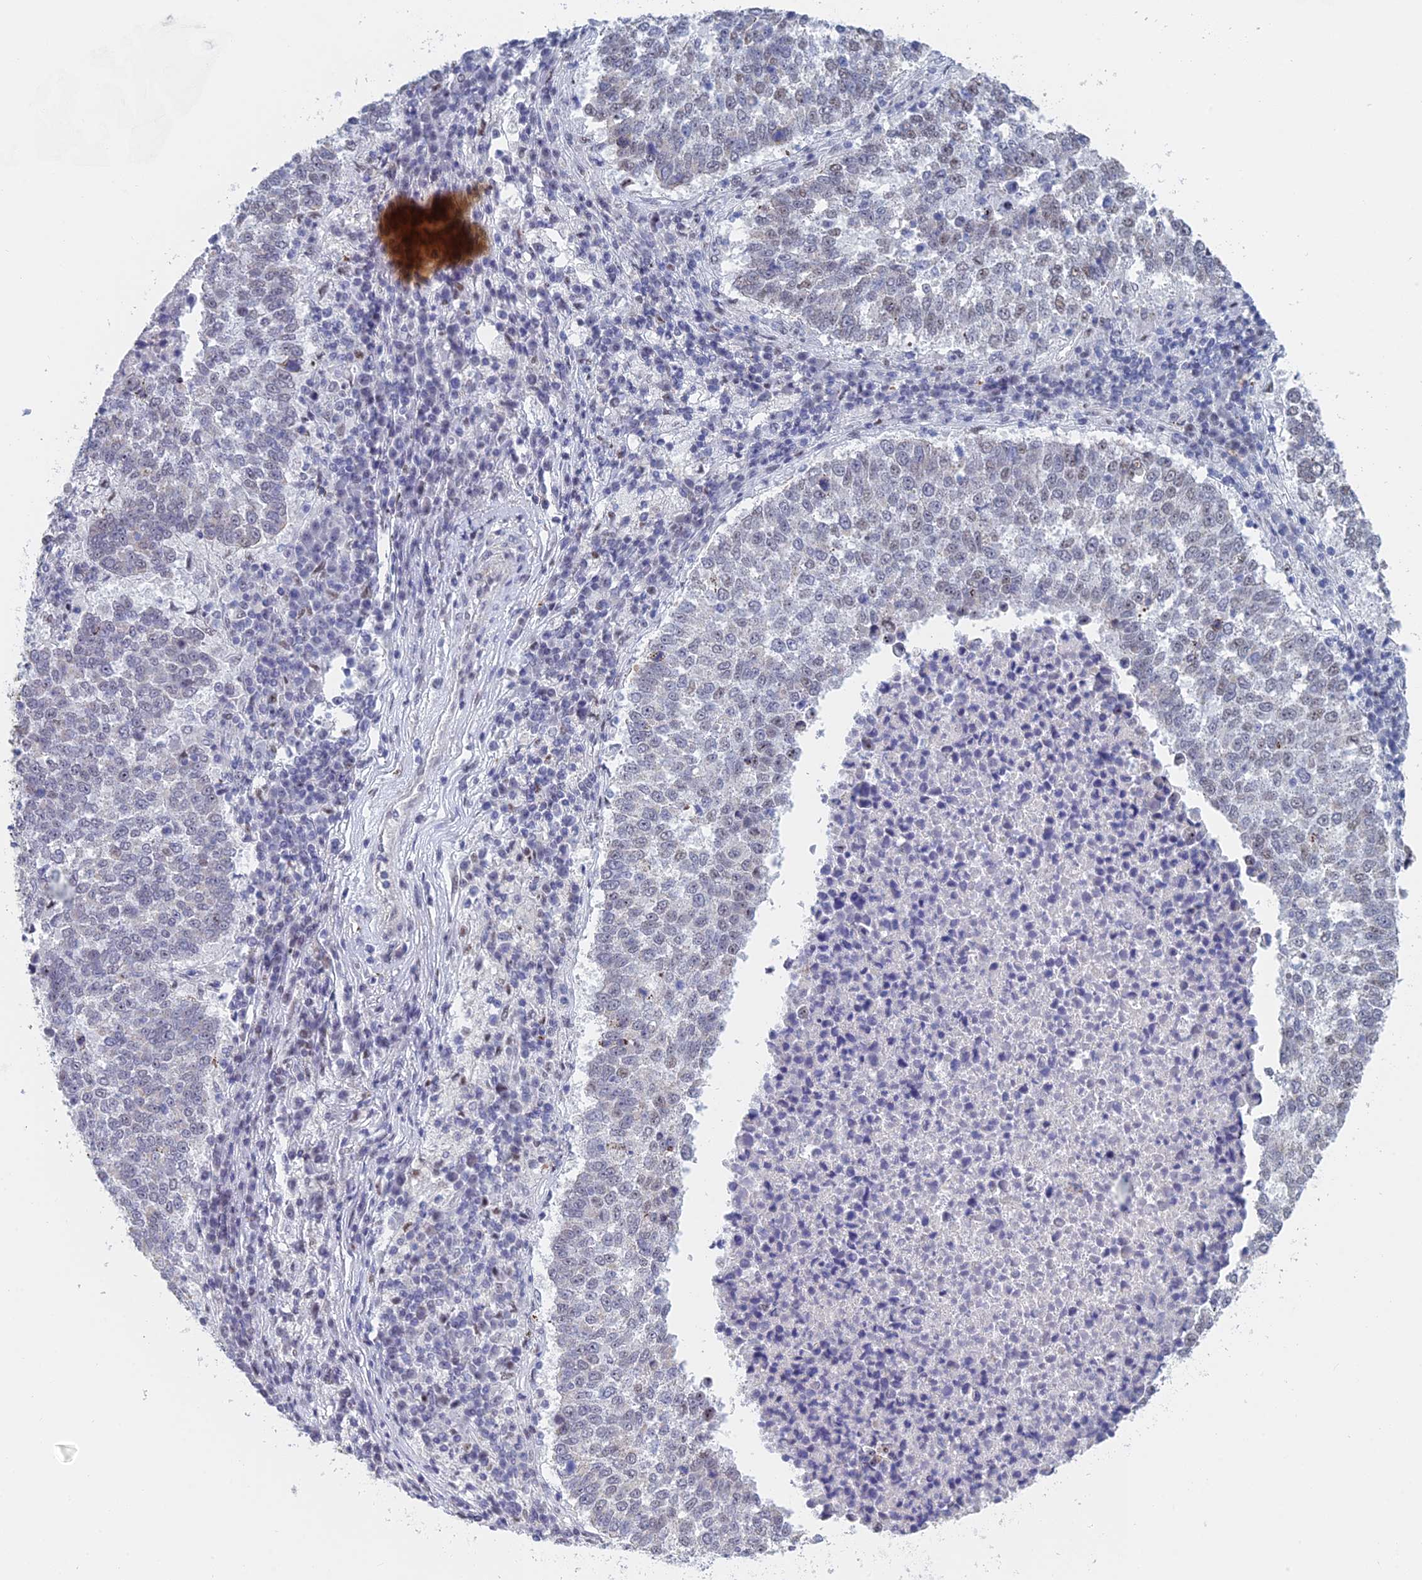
{"staining": {"intensity": "weak", "quantity": "25%-75%", "location": "nuclear"}, "tissue": "lung cancer", "cell_type": "Tumor cells", "image_type": "cancer", "snomed": [{"axis": "morphology", "description": "Squamous cell carcinoma, NOS"}, {"axis": "topography", "description": "Lung"}], "caption": "High-magnification brightfield microscopy of squamous cell carcinoma (lung) stained with DAB (brown) and counterstained with hematoxylin (blue). tumor cells exhibit weak nuclear expression is present in about25%-75% of cells.", "gene": "GMNC", "patient": {"sex": "male", "age": 73}}